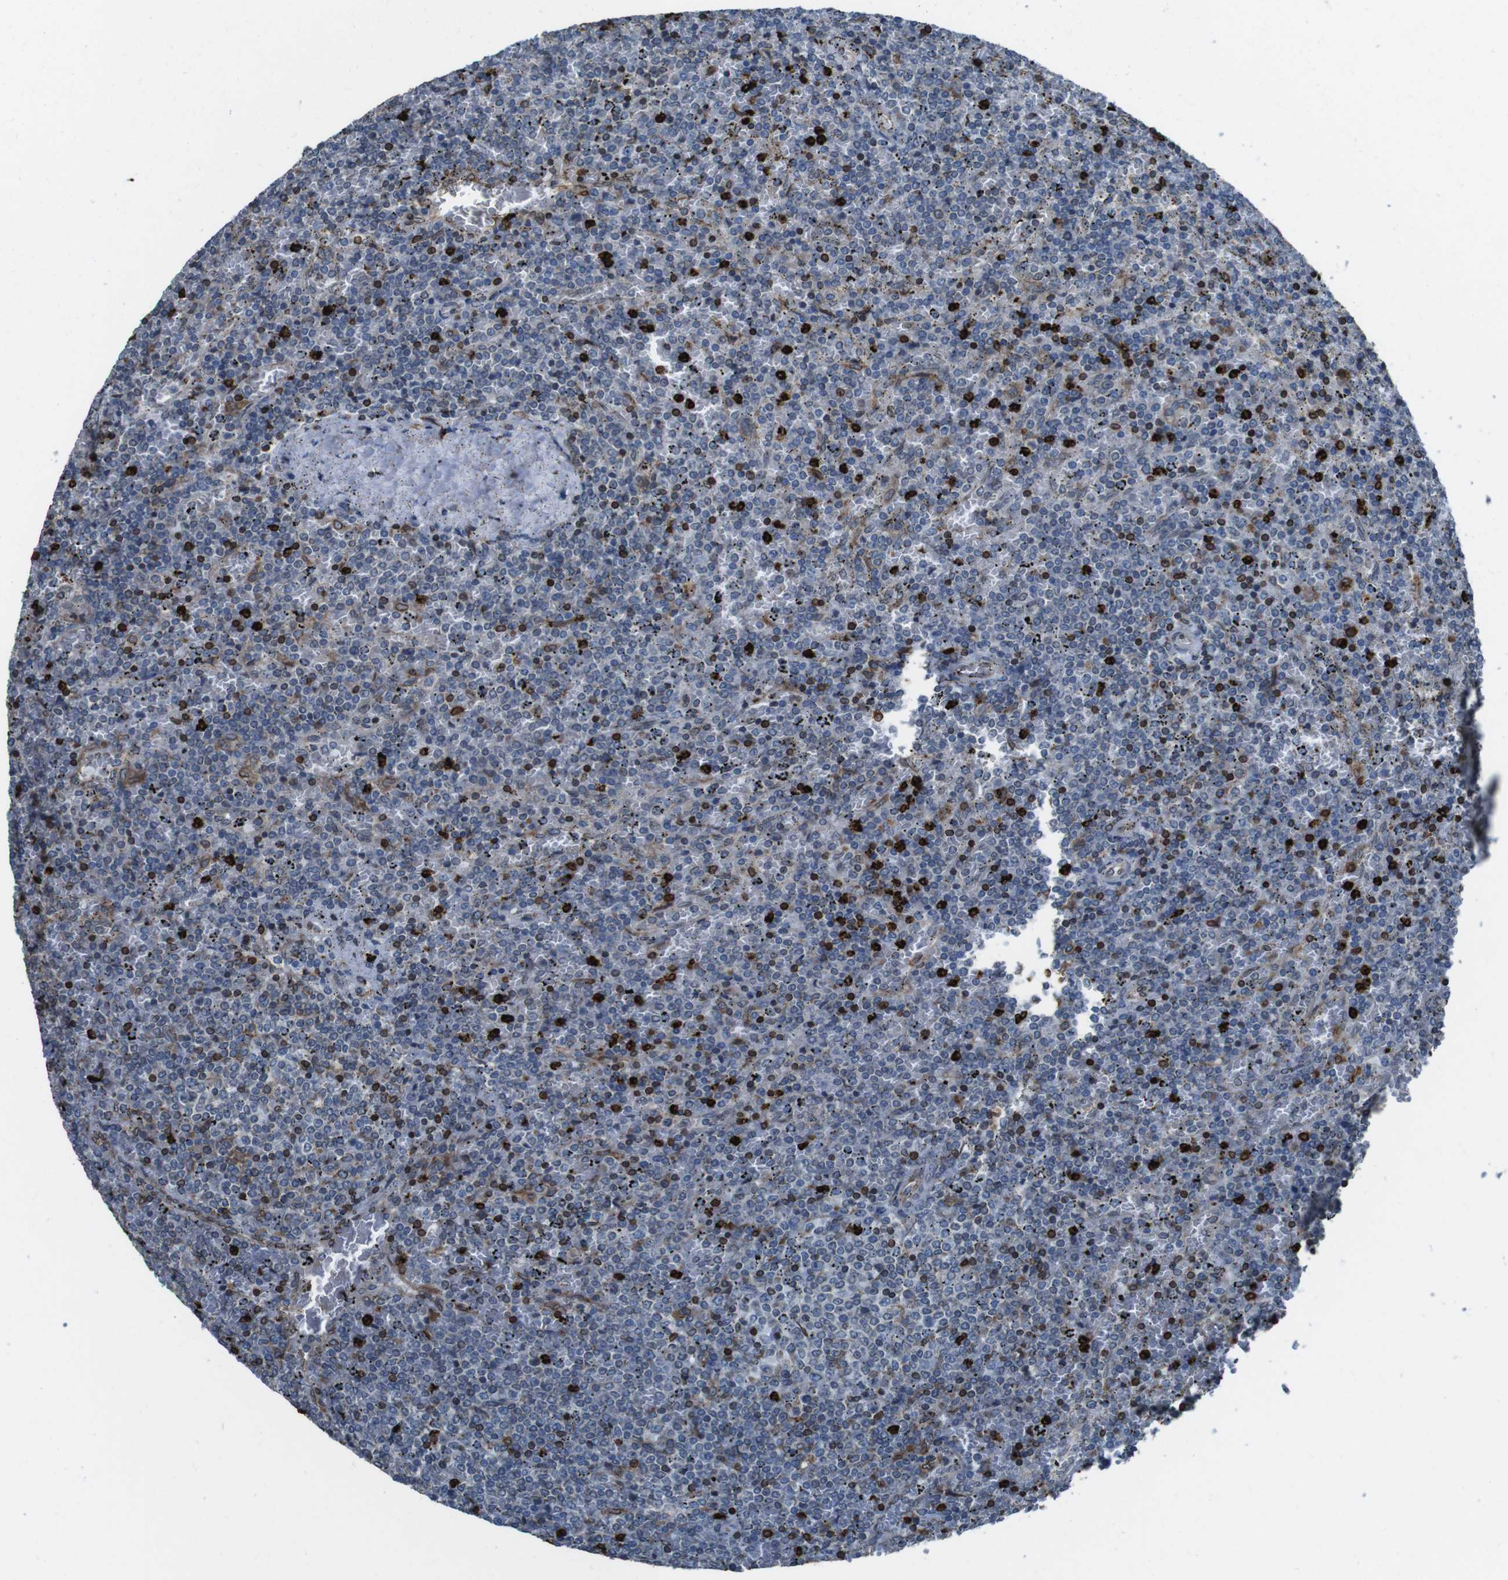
{"staining": {"intensity": "moderate", "quantity": "25%-75%", "location": "cytoplasmic/membranous"}, "tissue": "lymphoma", "cell_type": "Tumor cells", "image_type": "cancer", "snomed": [{"axis": "morphology", "description": "Malignant lymphoma, non-Hodgkin's type, Low grade"}, {"axis": "topography", "description": "Spleen"}], "caption": "Moderate cytoplasmic/membranous staining for a protein is identified in approximately 25%-75% of tumor cells of lymphoma using immunohistochemistry.", "gene": "APMAP", "patient": {"sex": "female", "age": 77}}